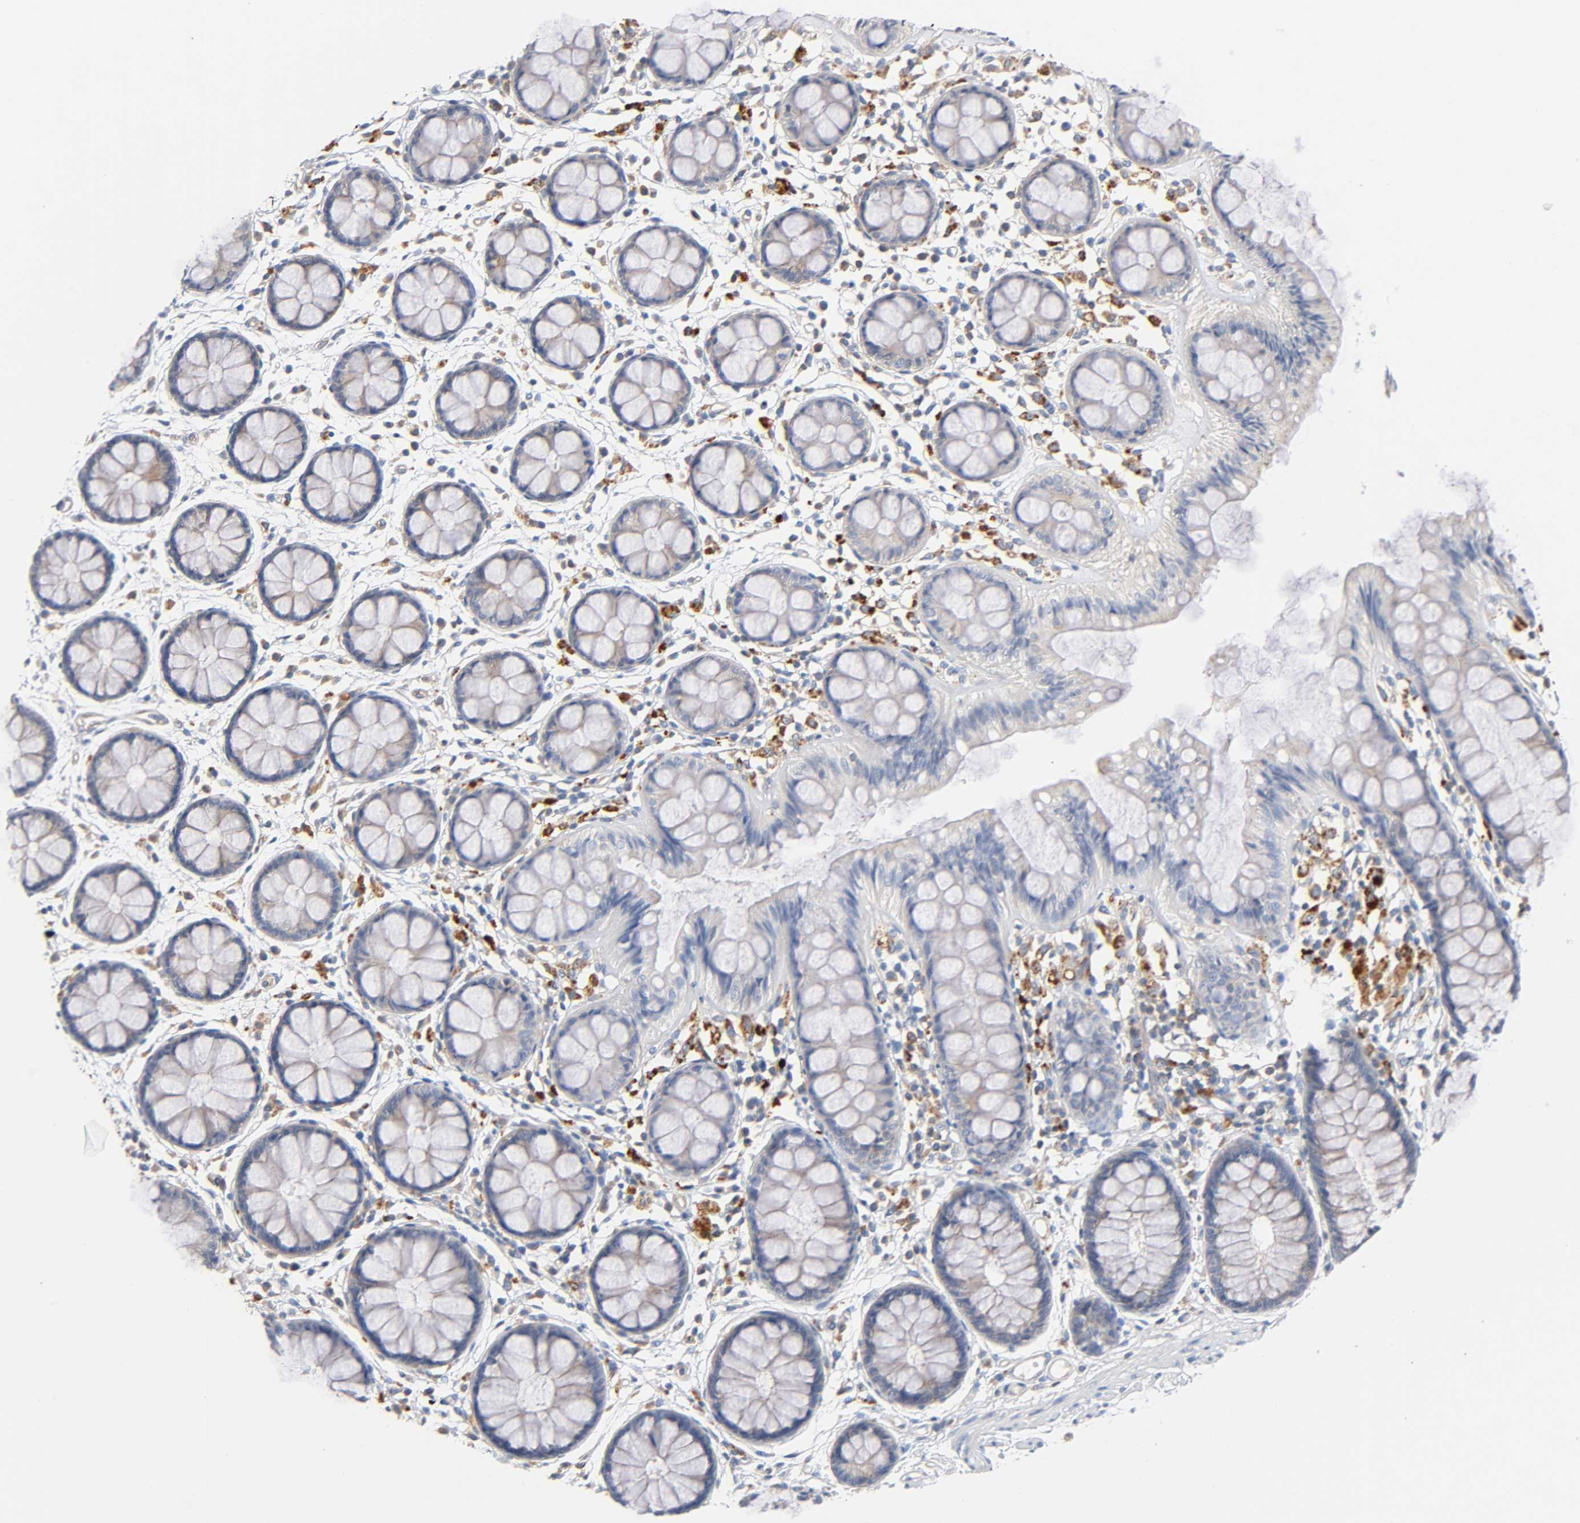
{"staining": {"intensity": "negative", "quantity": "none", "location": "none"}, "tissue": "rectum", "cell_type": "Glandular cells", "image_type": "normal", "snomed": [{"axis": "morphology", "description": "Normal tissue, NOS"}, {"axis": "topography", "description": "Rectum"}], "caption": "Immunohistochemical staining of unremarkable rectum shows no significant positivity in glandular cells.", "gene": "MALT1", "patient": {"sex": "female", "age": 66}}